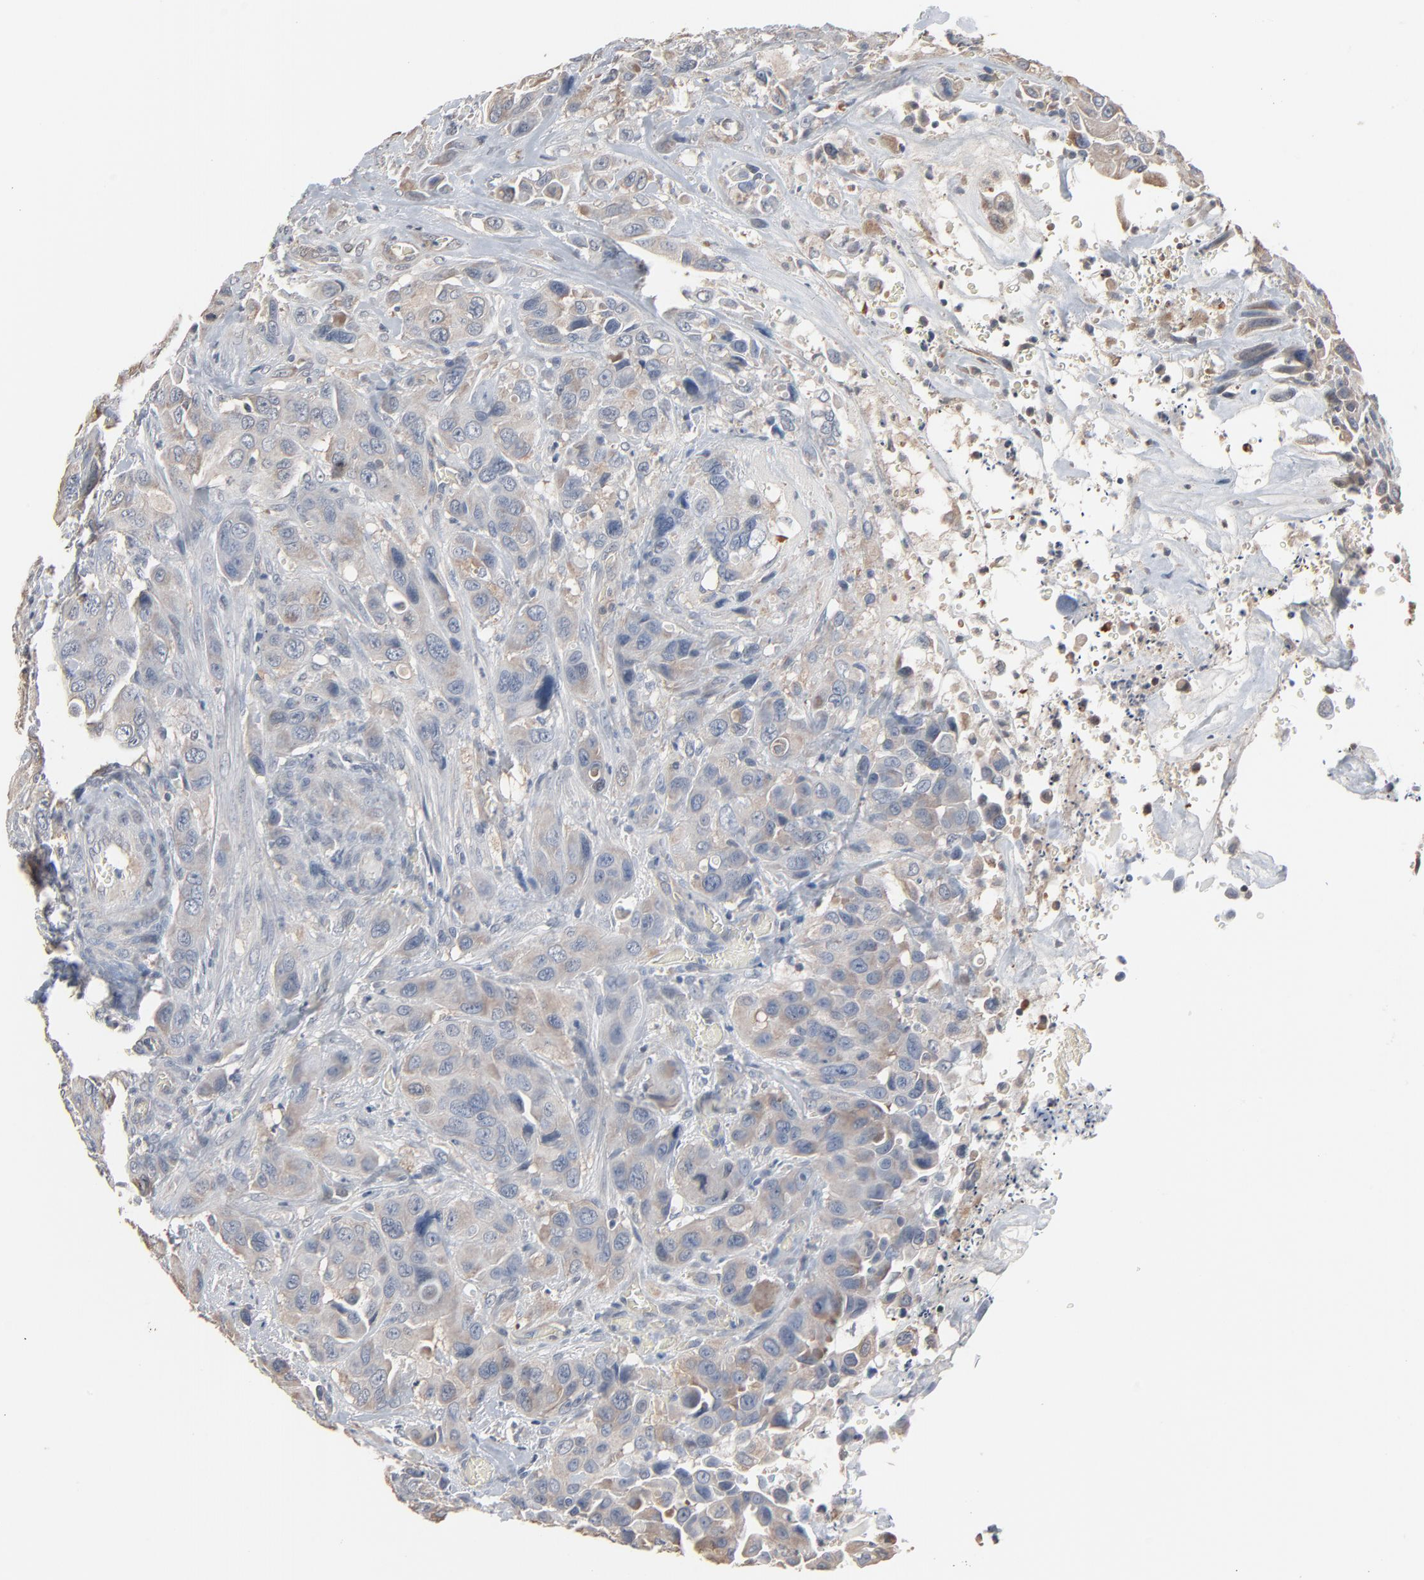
{"staining": {"intensity": "weak", "quantity": ">75%", "location": "cytoplasmic/membranous"}, "tissue": "urothelial cancer", "cell_type": "Tumor cells", "image_type": "cancer", "snomed": [{"axis": "morphology", "description": "Urothelial carcinoma, High grade"}, {"axis": "topography", "description": "Urinary bladder"}], "caption": "Immunohistochemical staining of human urothelial carcinoma (high-grade) displays weak cytoplasmic/membranous protein staining in about >75% of tumor cells. (DAB (3,3'-diaminobenzidine) IHC with brightfield microscopy, high magnification).", "gene": "CCT5", "patient": {"sex": "male", "age": 73}}